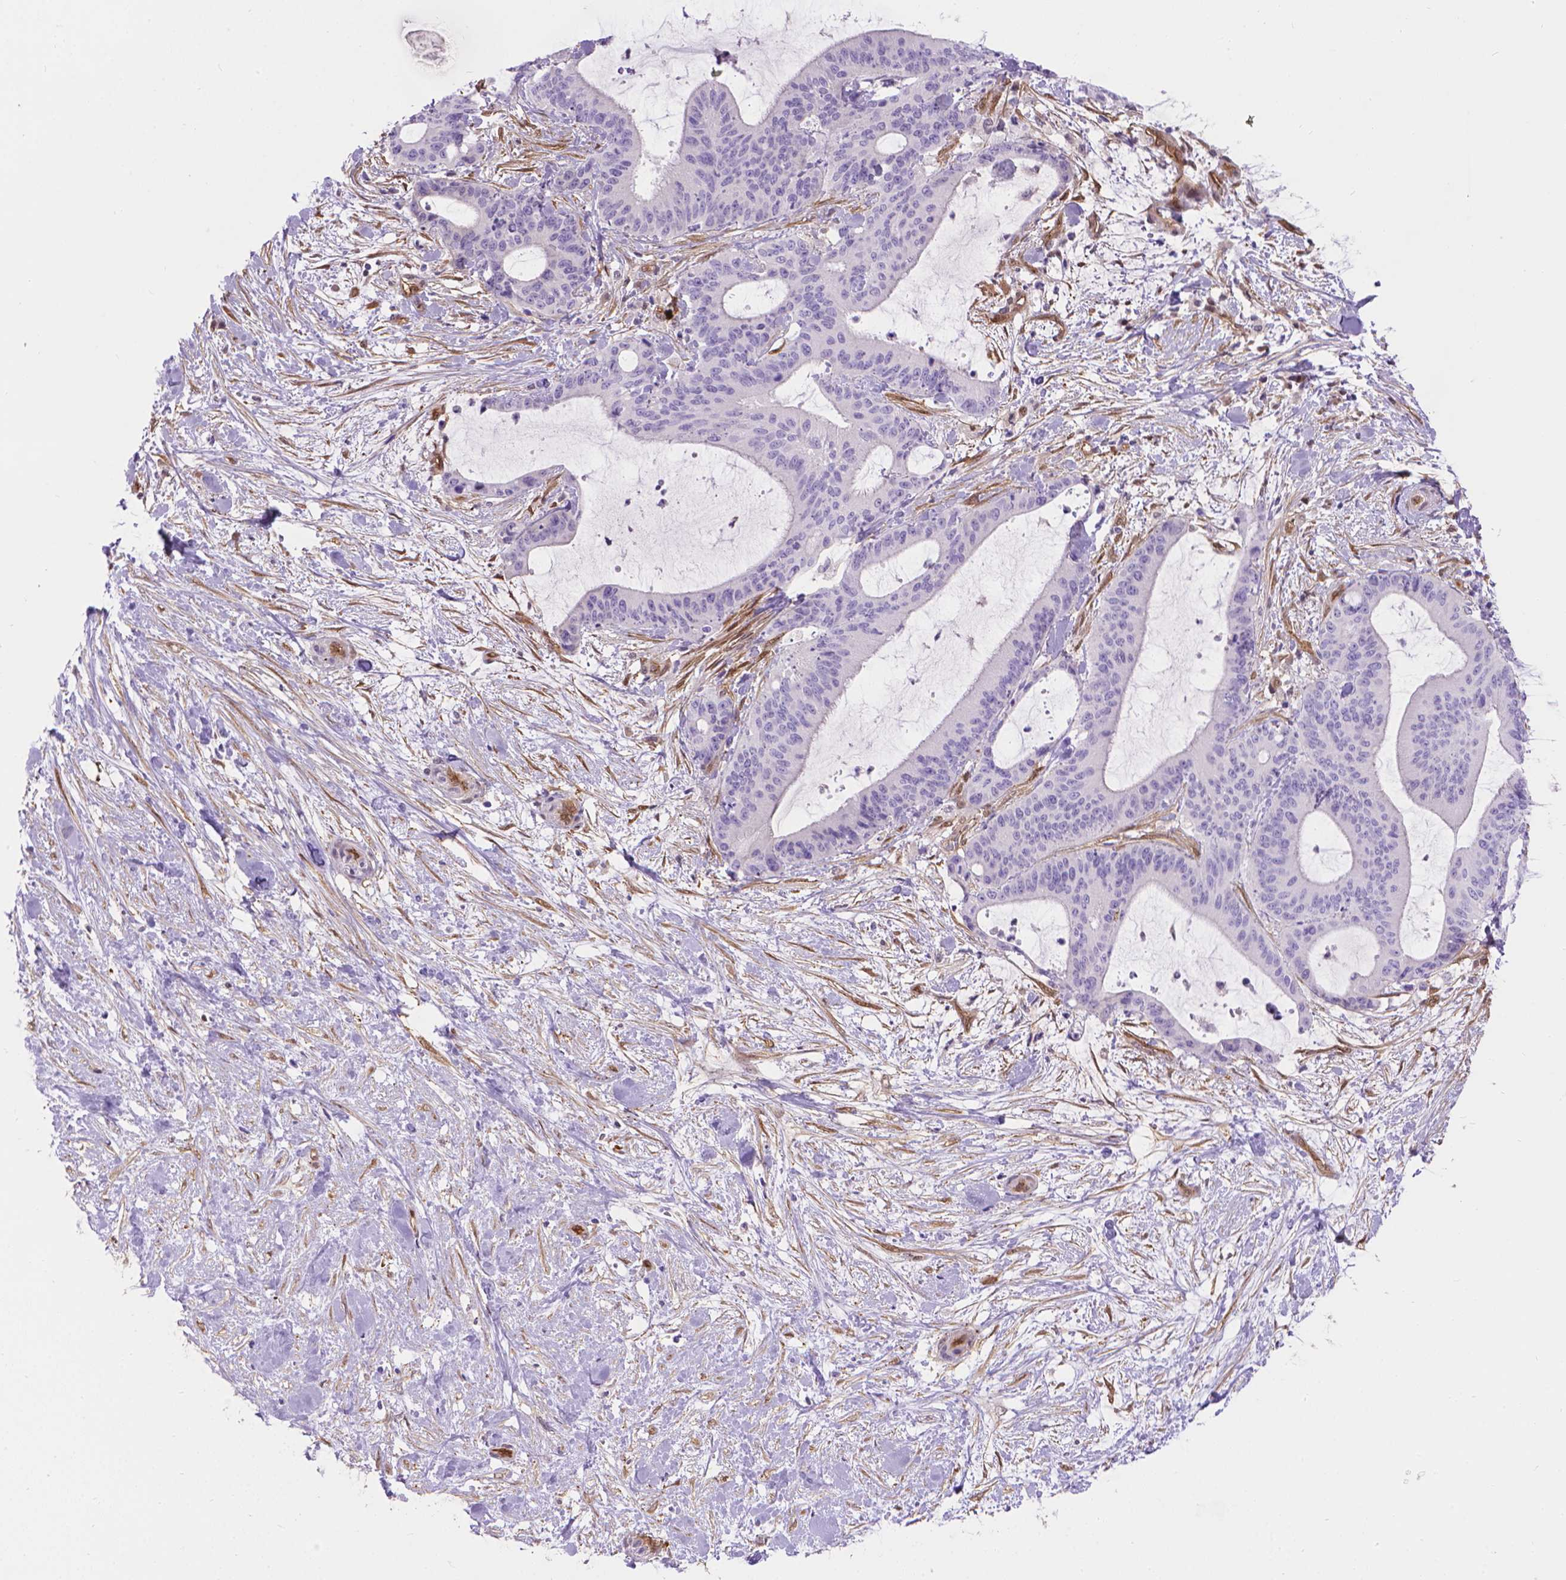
{"staining": {"intensity": "negative", "quantity": "none", "location": "none"}, "tissue": "liver cancer", "cell_type": "Tumor cells", "image_type": "cancer", "snomed": [{"axis": "morphology", "description": "Cholangiocarcinoma"}, {"axis": "topography", "description": "Liver"}], "caption": "Protein analysis of liver cholangiocarcinoma demonstrates no significant expression in tumor cells.", "gene": "CLIC4", "patient": {"sex": "female", "age": 73}}